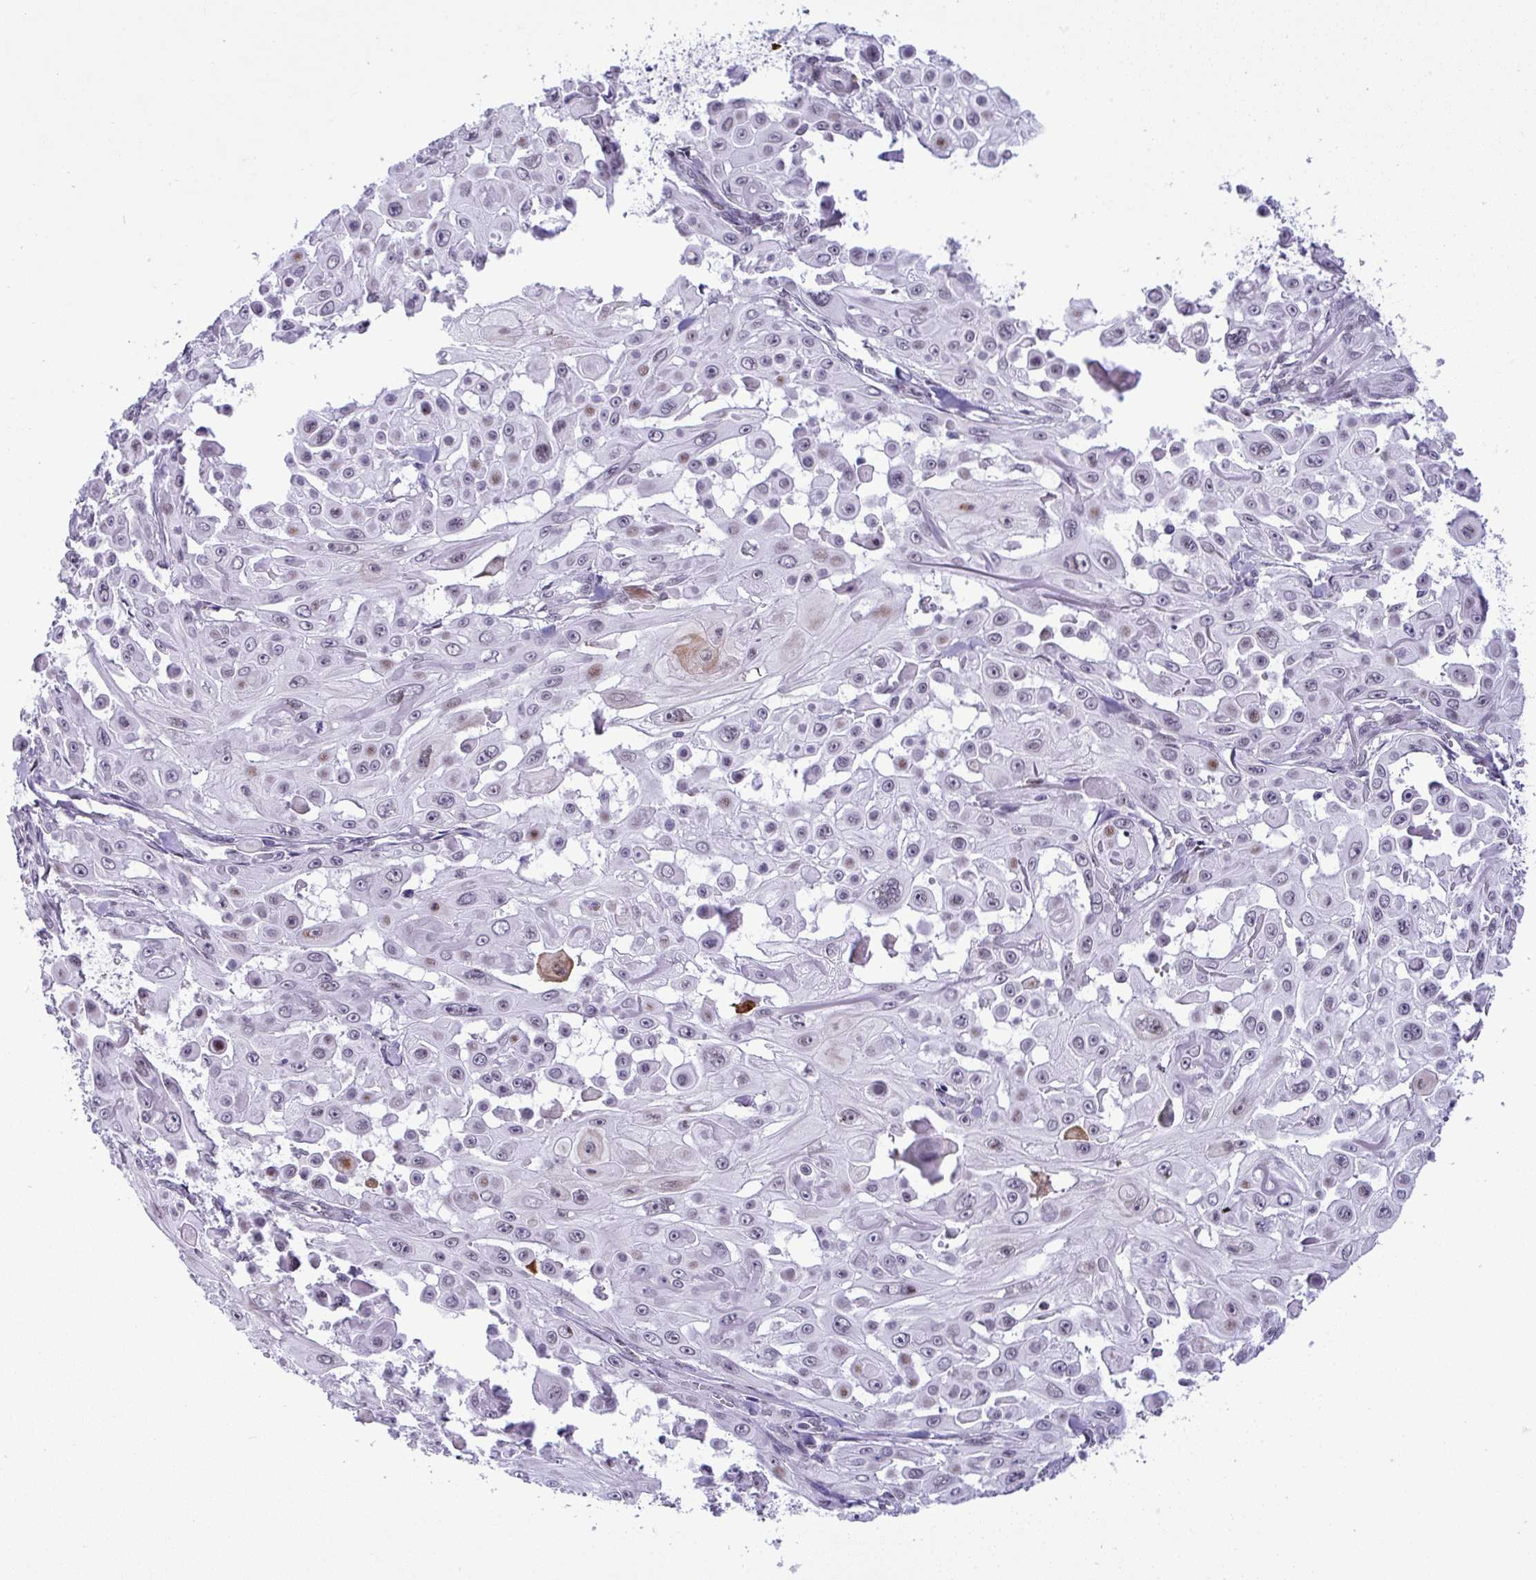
{"staining": {"intensity": "negative", "quantity": "none", "location": "none"}, "tissue": "skin cancer", "cell_type": "Tumor cells", "image_type": "cancer", "snomed": [{"axis": "morphology", "description": "Squamous cell carcinoma, NOS"}, {"axis": "topography", "description": "Skin"}], "caption": "Immunohistochemistry (IHC) photomicrograph of skin cancer (squamous cell carcinoma) stained for a protein (brown), which displays no positivity in tumor cells. Nuclei are stained in blue.", "gene": "ZFHX3", "patient": {"sex": "male", "age": 91}}